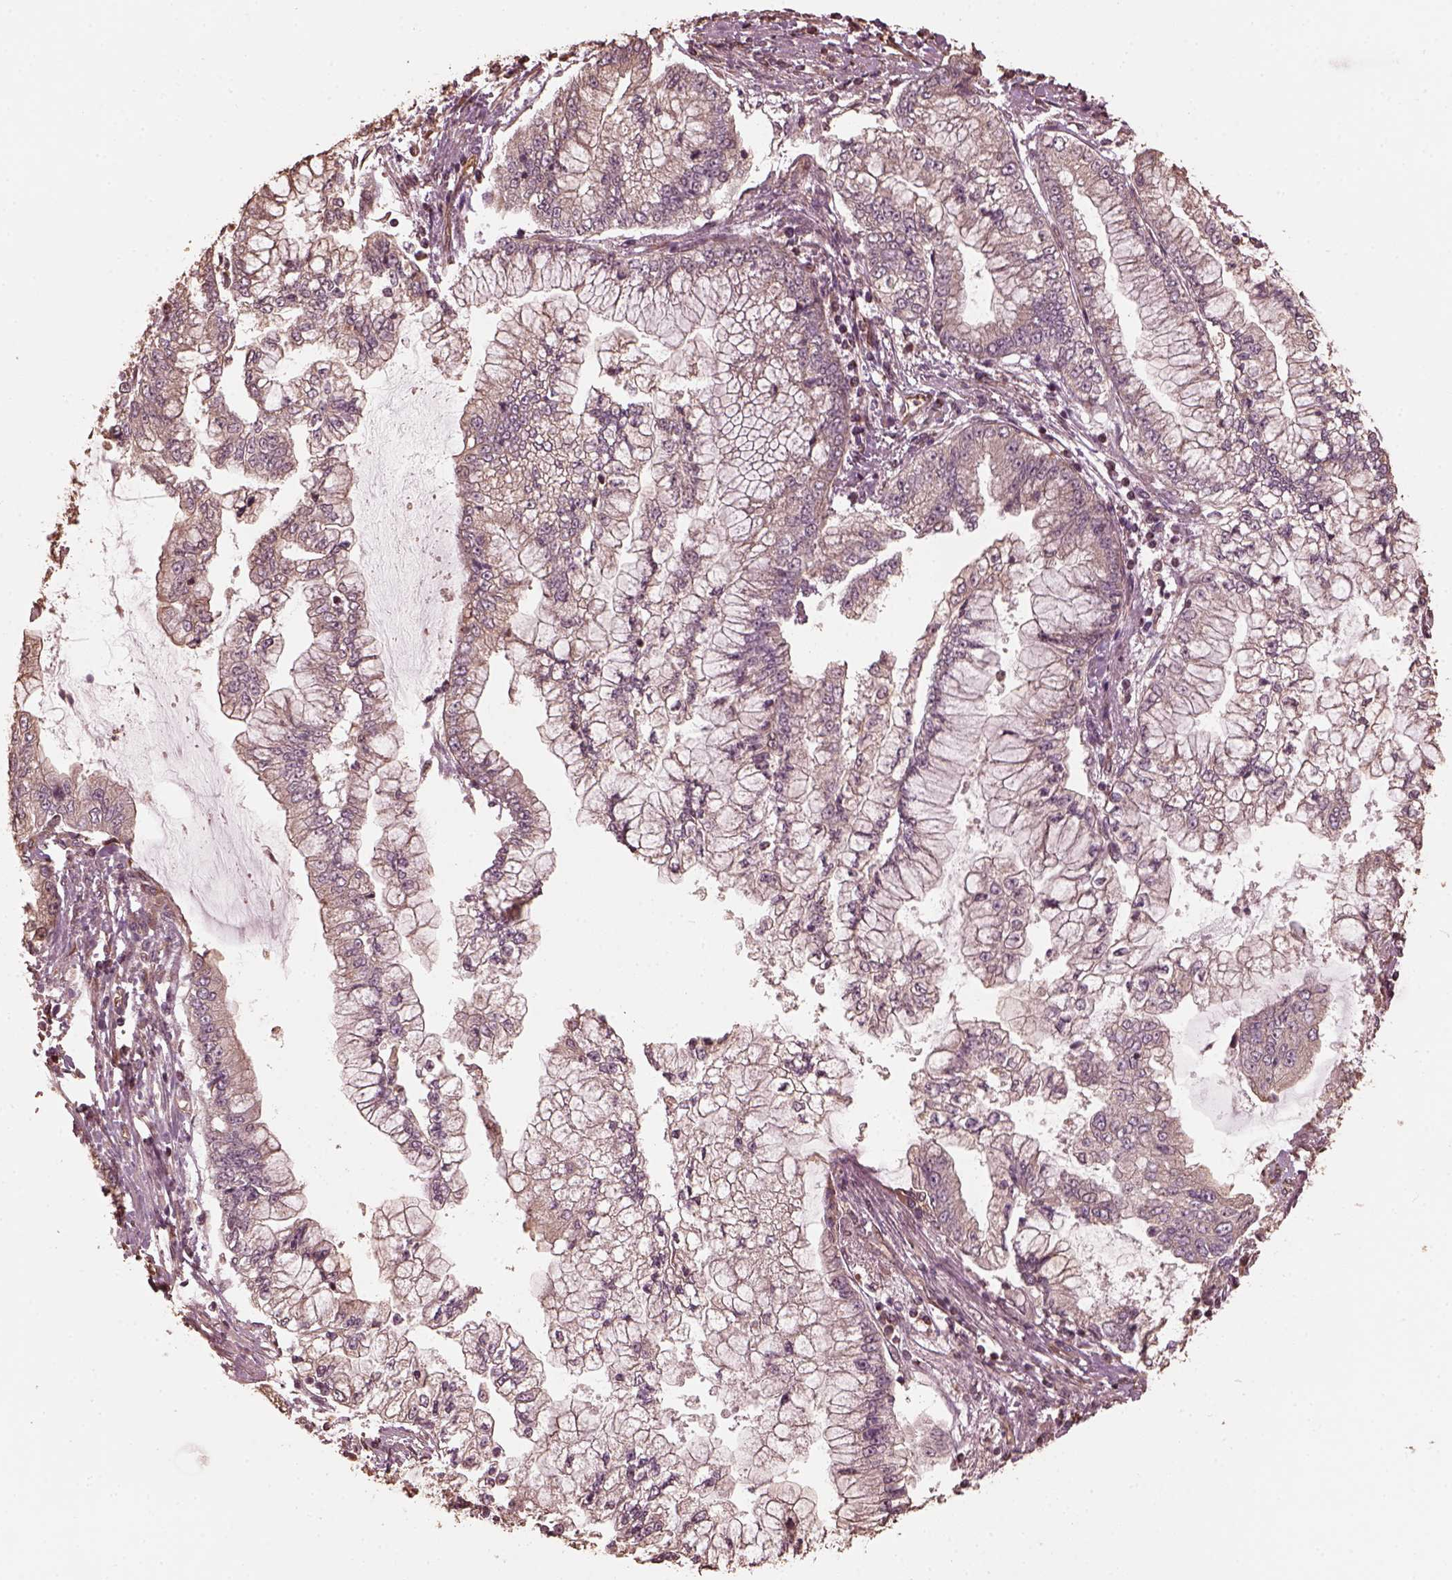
{"staining": {"intensity": "weak", "quantity": "<25%", "location": "cytoplasmic/membranous"}, "tissue": "stomach cancer", "cell_type": "Tumor cells", "image_type": "cancer", "snomed": [{"axis": "morphology", "description": "Adenocarcinoma, NOS"}, {"axis": "topography", "description": "Stomach, upper"}], "caption": "Tumor cells show no significant protein positivity in stomach adenocarcinoma.", "gene": "GTPBP1", "patient": {"sex": "female", "age": 74}}